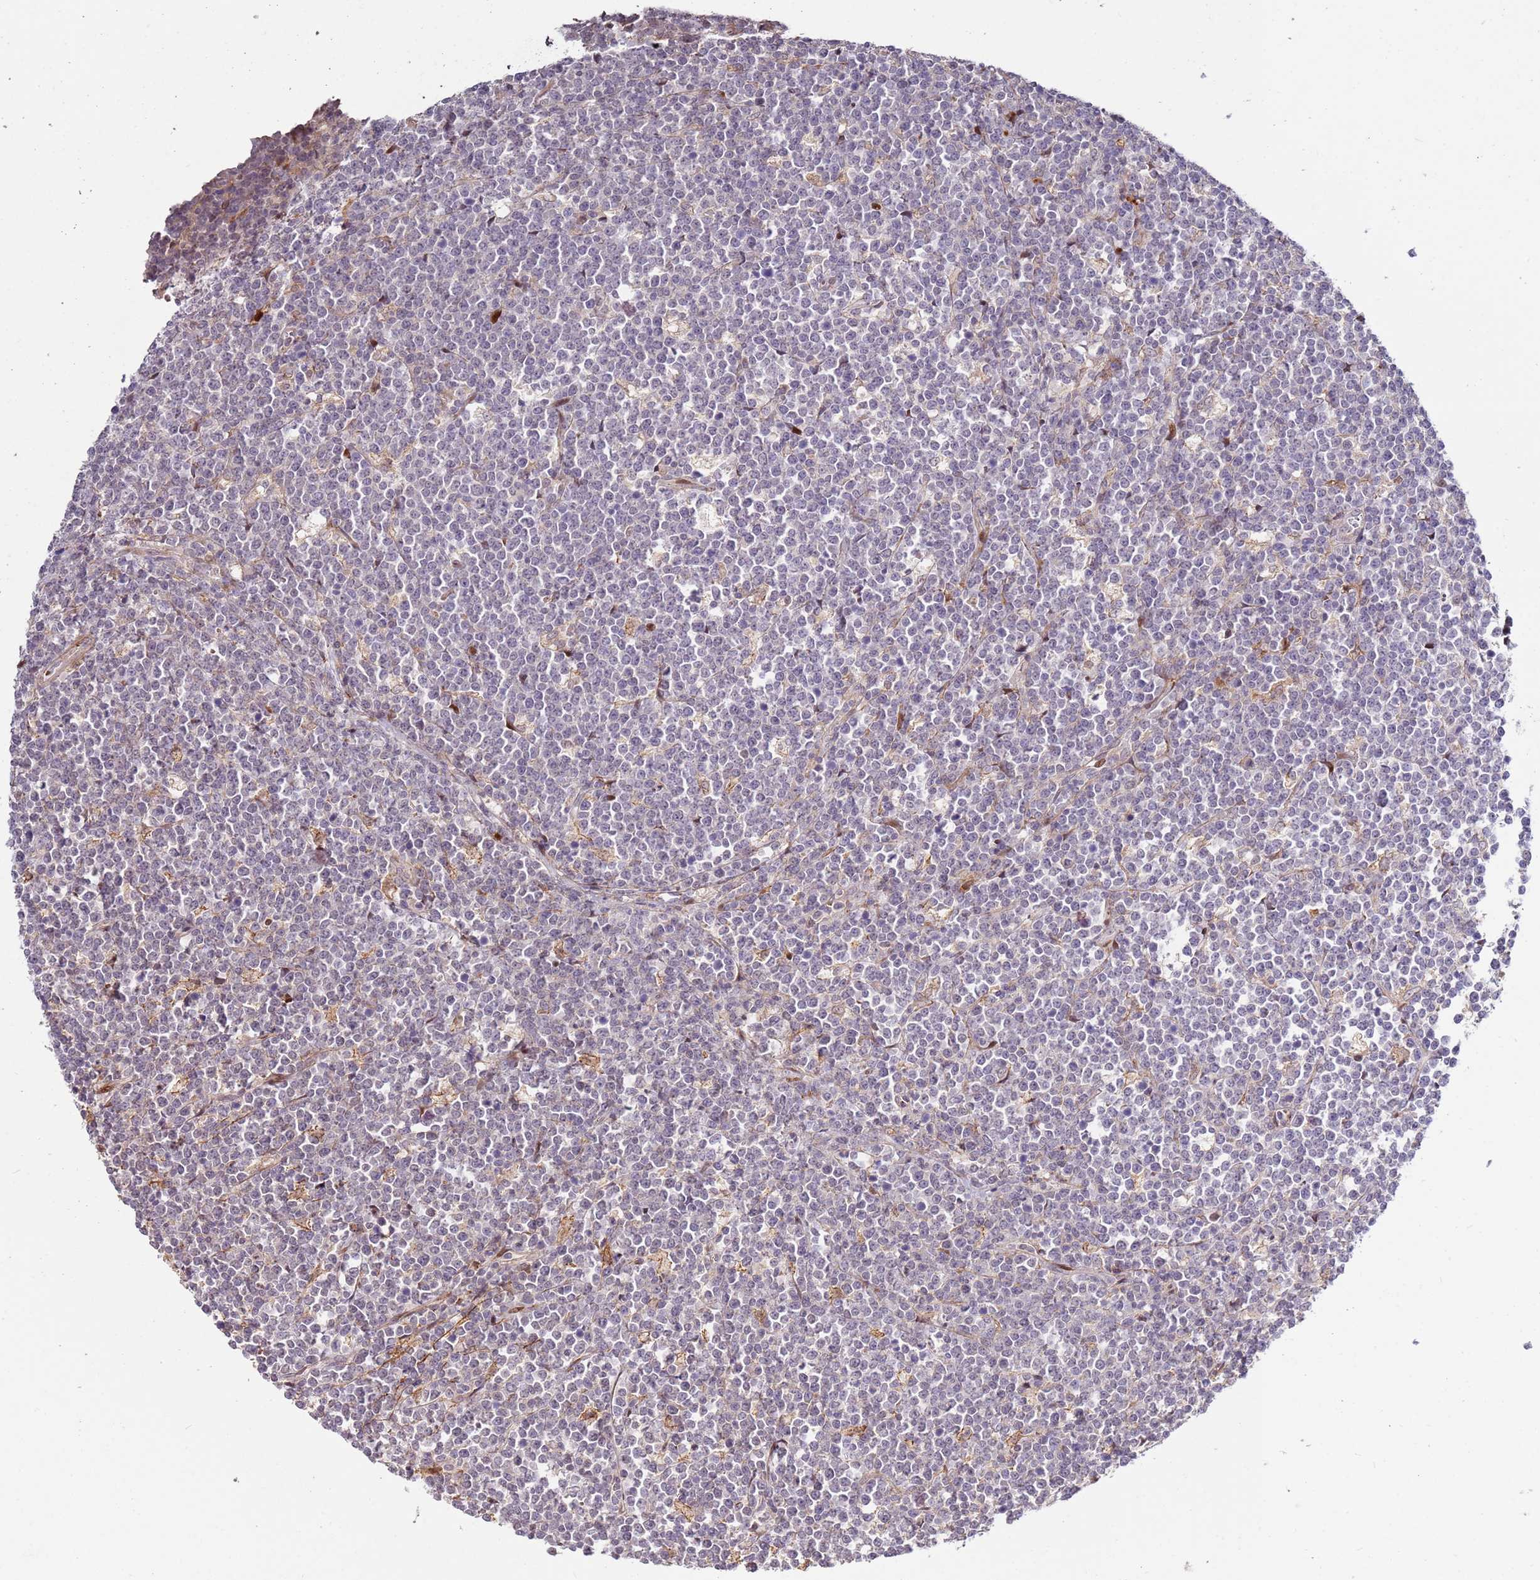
{"staining": {"intensity": "negative", "quantity": "none", "location": "none"}, "tissue": "lymphoma", "cell_type": "Tumor cells", "image_type": "cancer", "snomed": [{"axis": "morphology", "description": "Malignant lymphoma, non-Hodgkin's type, High grade"}, {"axis": "topography", "description": "Small intestine"}], "caption": "Human malignant lymphoma, non-Hodgkin's type (high-grade) stained for a protein using immunohistochemistry (IHC) exhibits no expression in tumor cells.", "gene": "RHBDL1", "patient": {"sex": "male", "age": 8}}